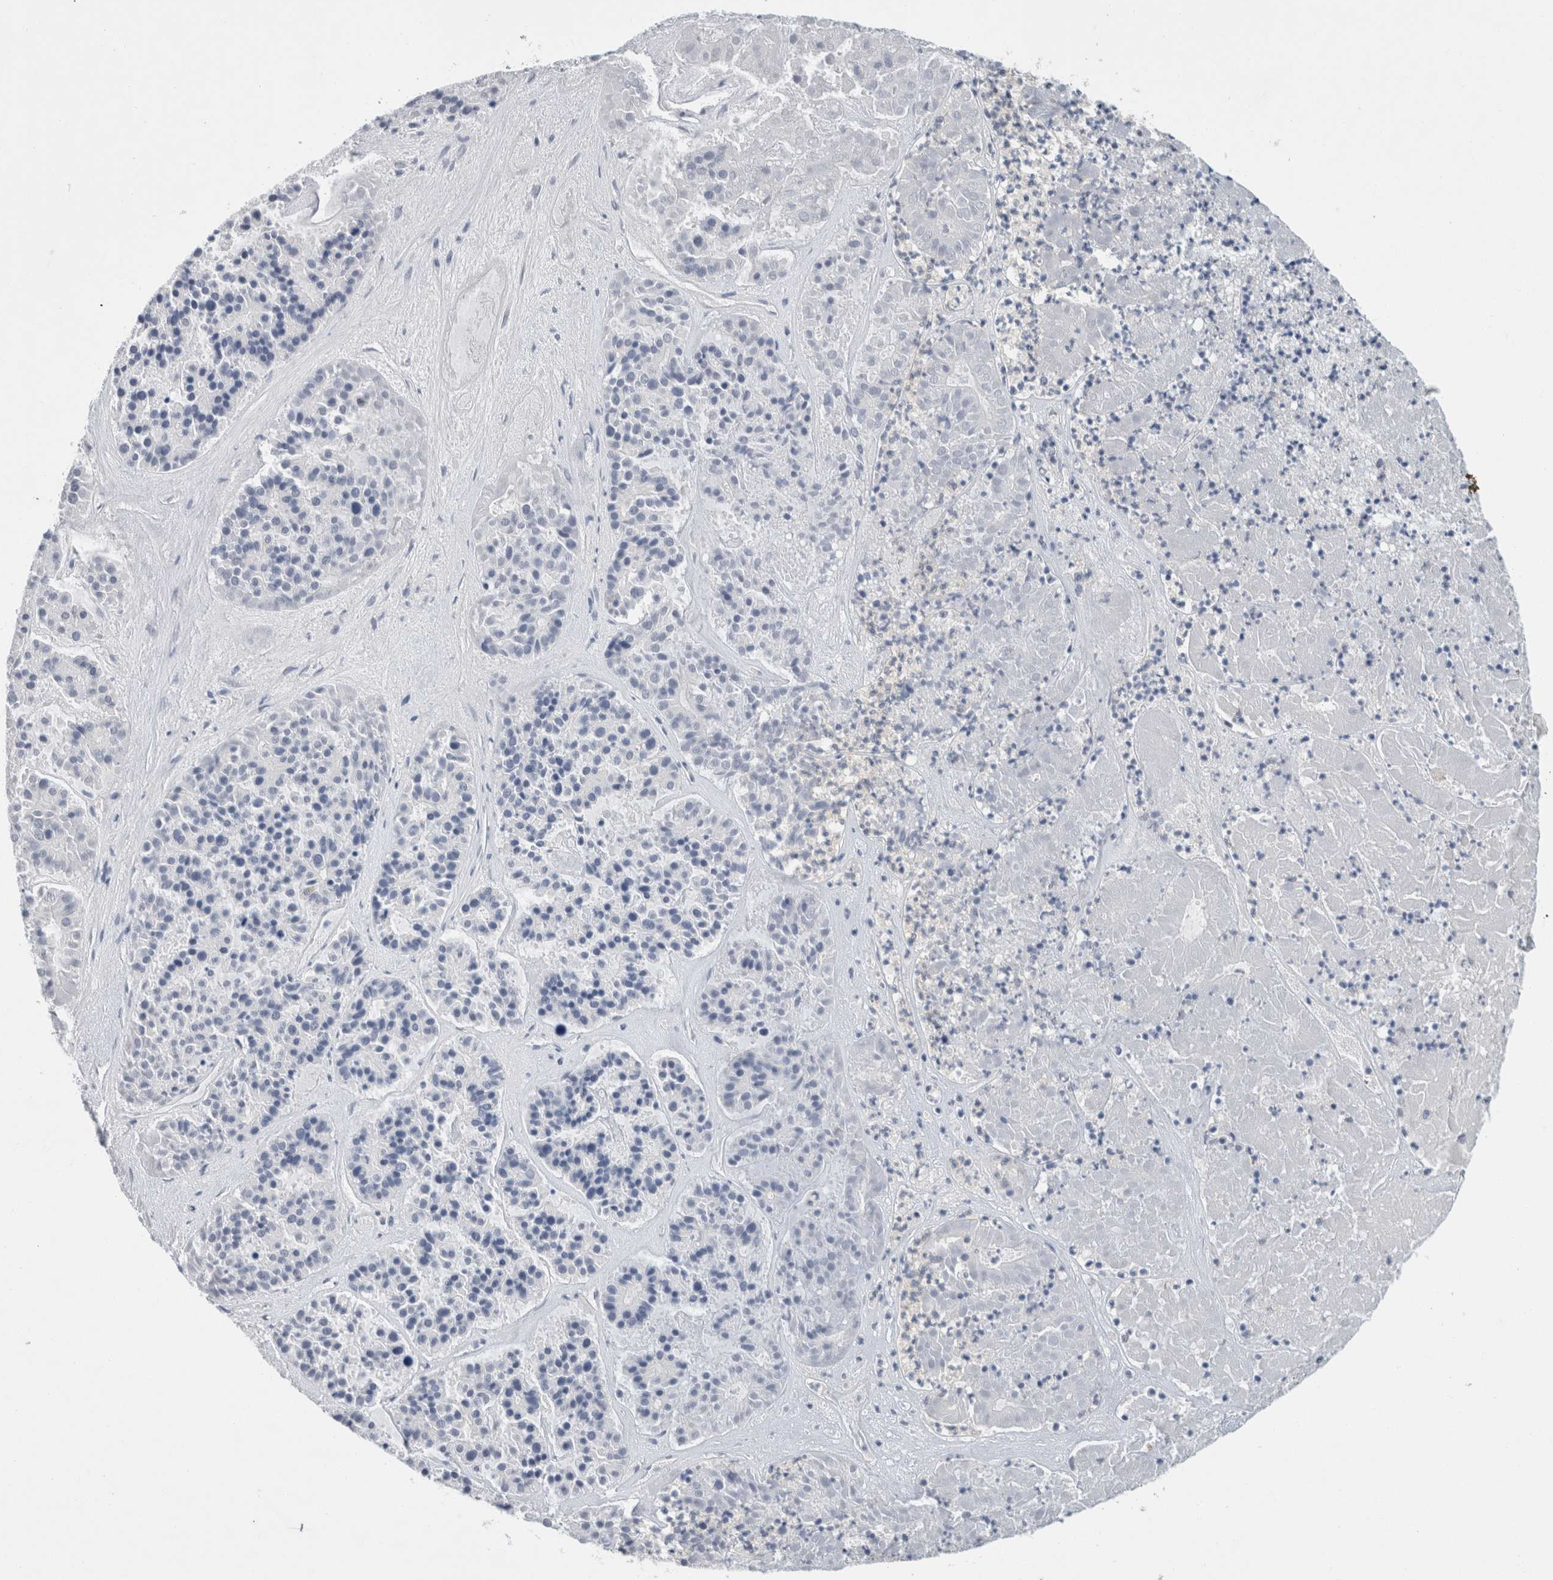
{"staining": {"intensity": "negative", "quantity": "none", "location": "none"}, "tissue": "pancreatic cancer", "cell_type": "Tumor cells", "image_type": "cancer", "snomed": [{"axis": "morphology", "description": "Adenocarcinoma, NOS"}, {"axis": "topography", "description": "Pancreas"}], "caption": "This is an immunohistochemistry micrograph of human adenocarcinoma (pancreatic). There is no positivity in tumor cells.", "gene": "CASP6", "patient": {"sex": "male", "age": 50}}